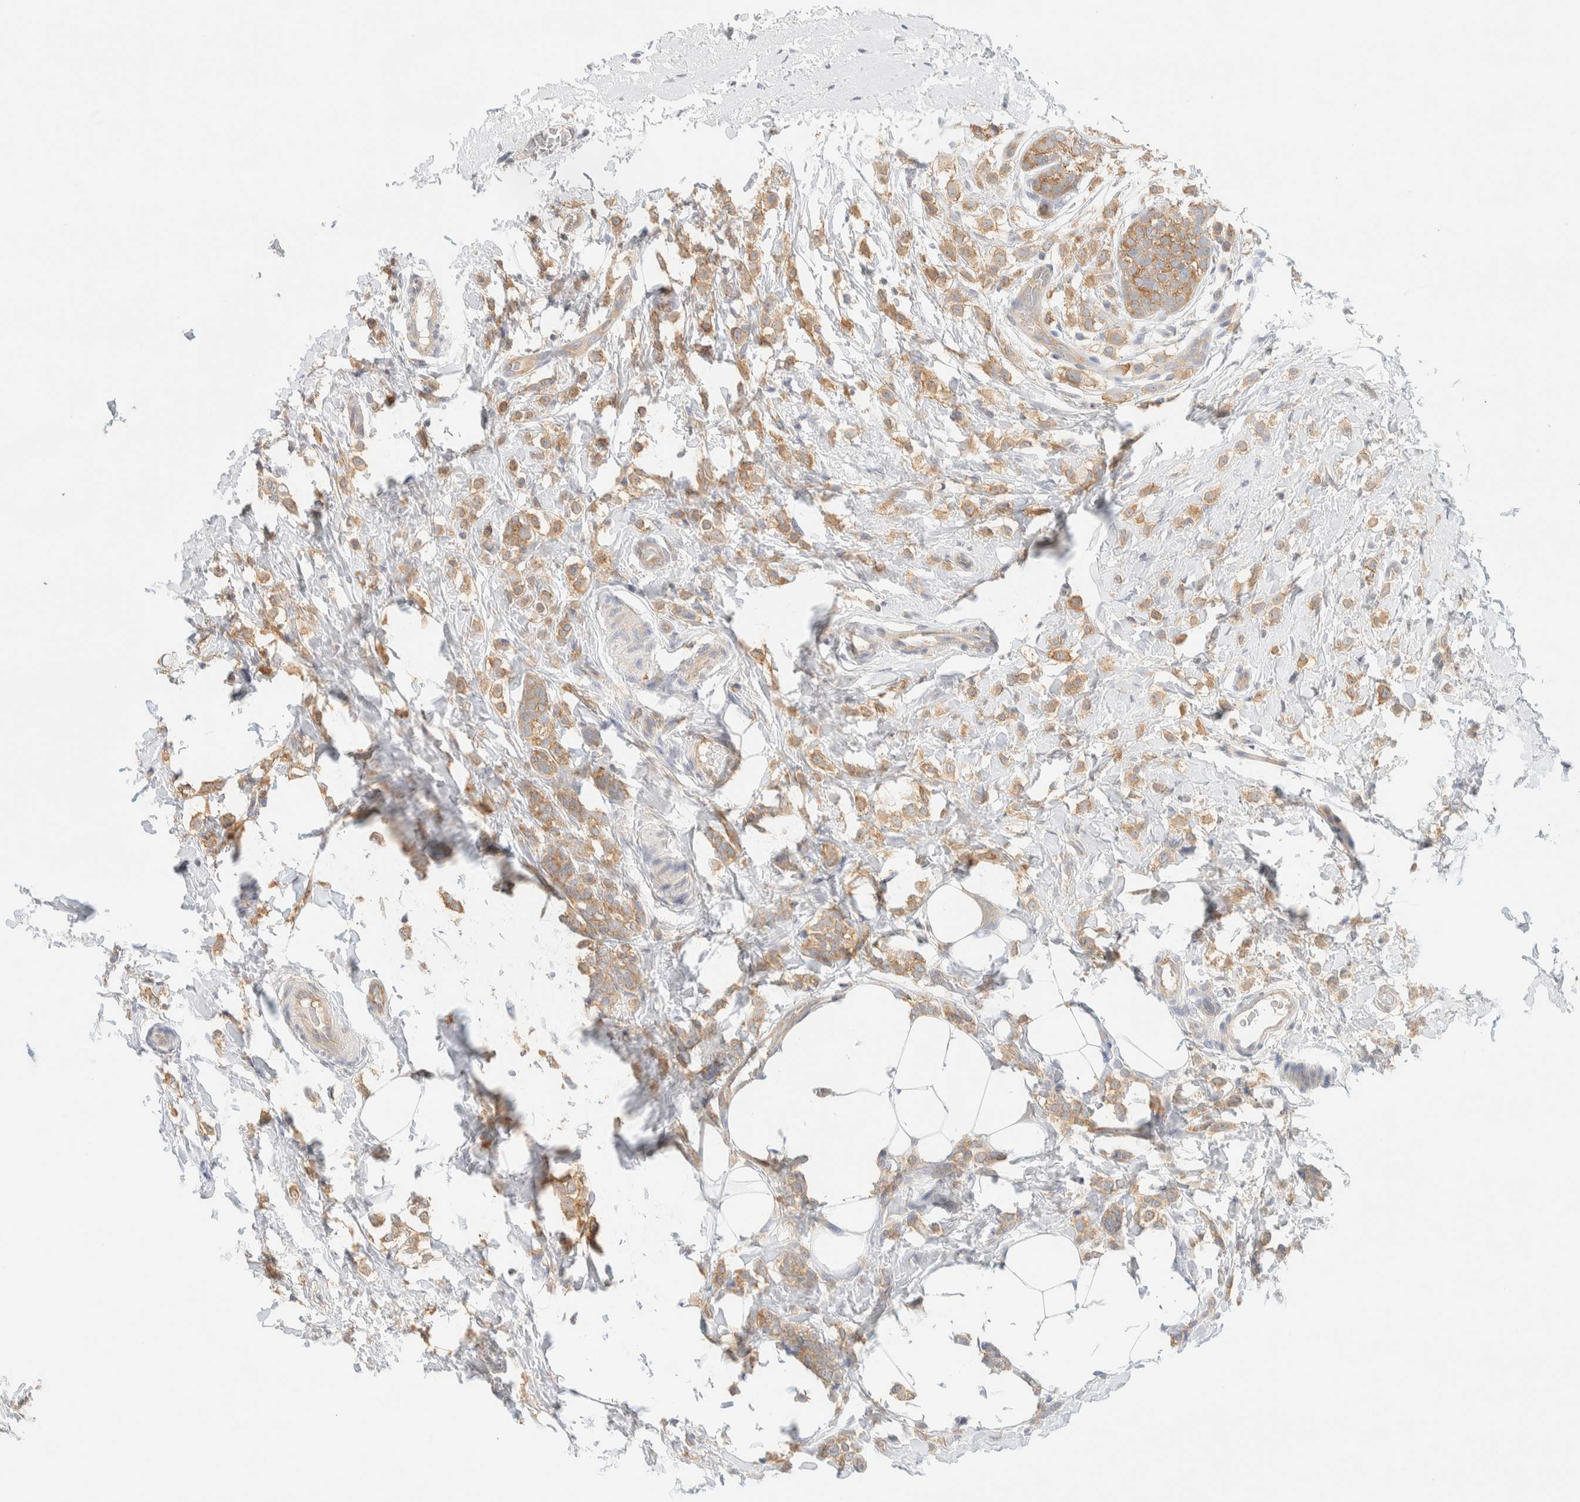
{"staining": {"intensity": "moderate", "quantity": ">75%", "location": "cytoplasmic/membranous"}, "tissue": "breast cancer", "cell_type": "Tumor cells", "image_type": "cancer", "snomed": [{"axis": "morphology", "description": "Lobular carcinoma"}, {"axis": "topography", "description": "Breast"}], "caption": "A brown stain highlights moderate cytoplasmic/membranous staining of a protein in human breast cancer (lobular carcinoma) tumor cells.", "gene": "TBC1D8B", "patient": {"sex": "female", "age": 50}}